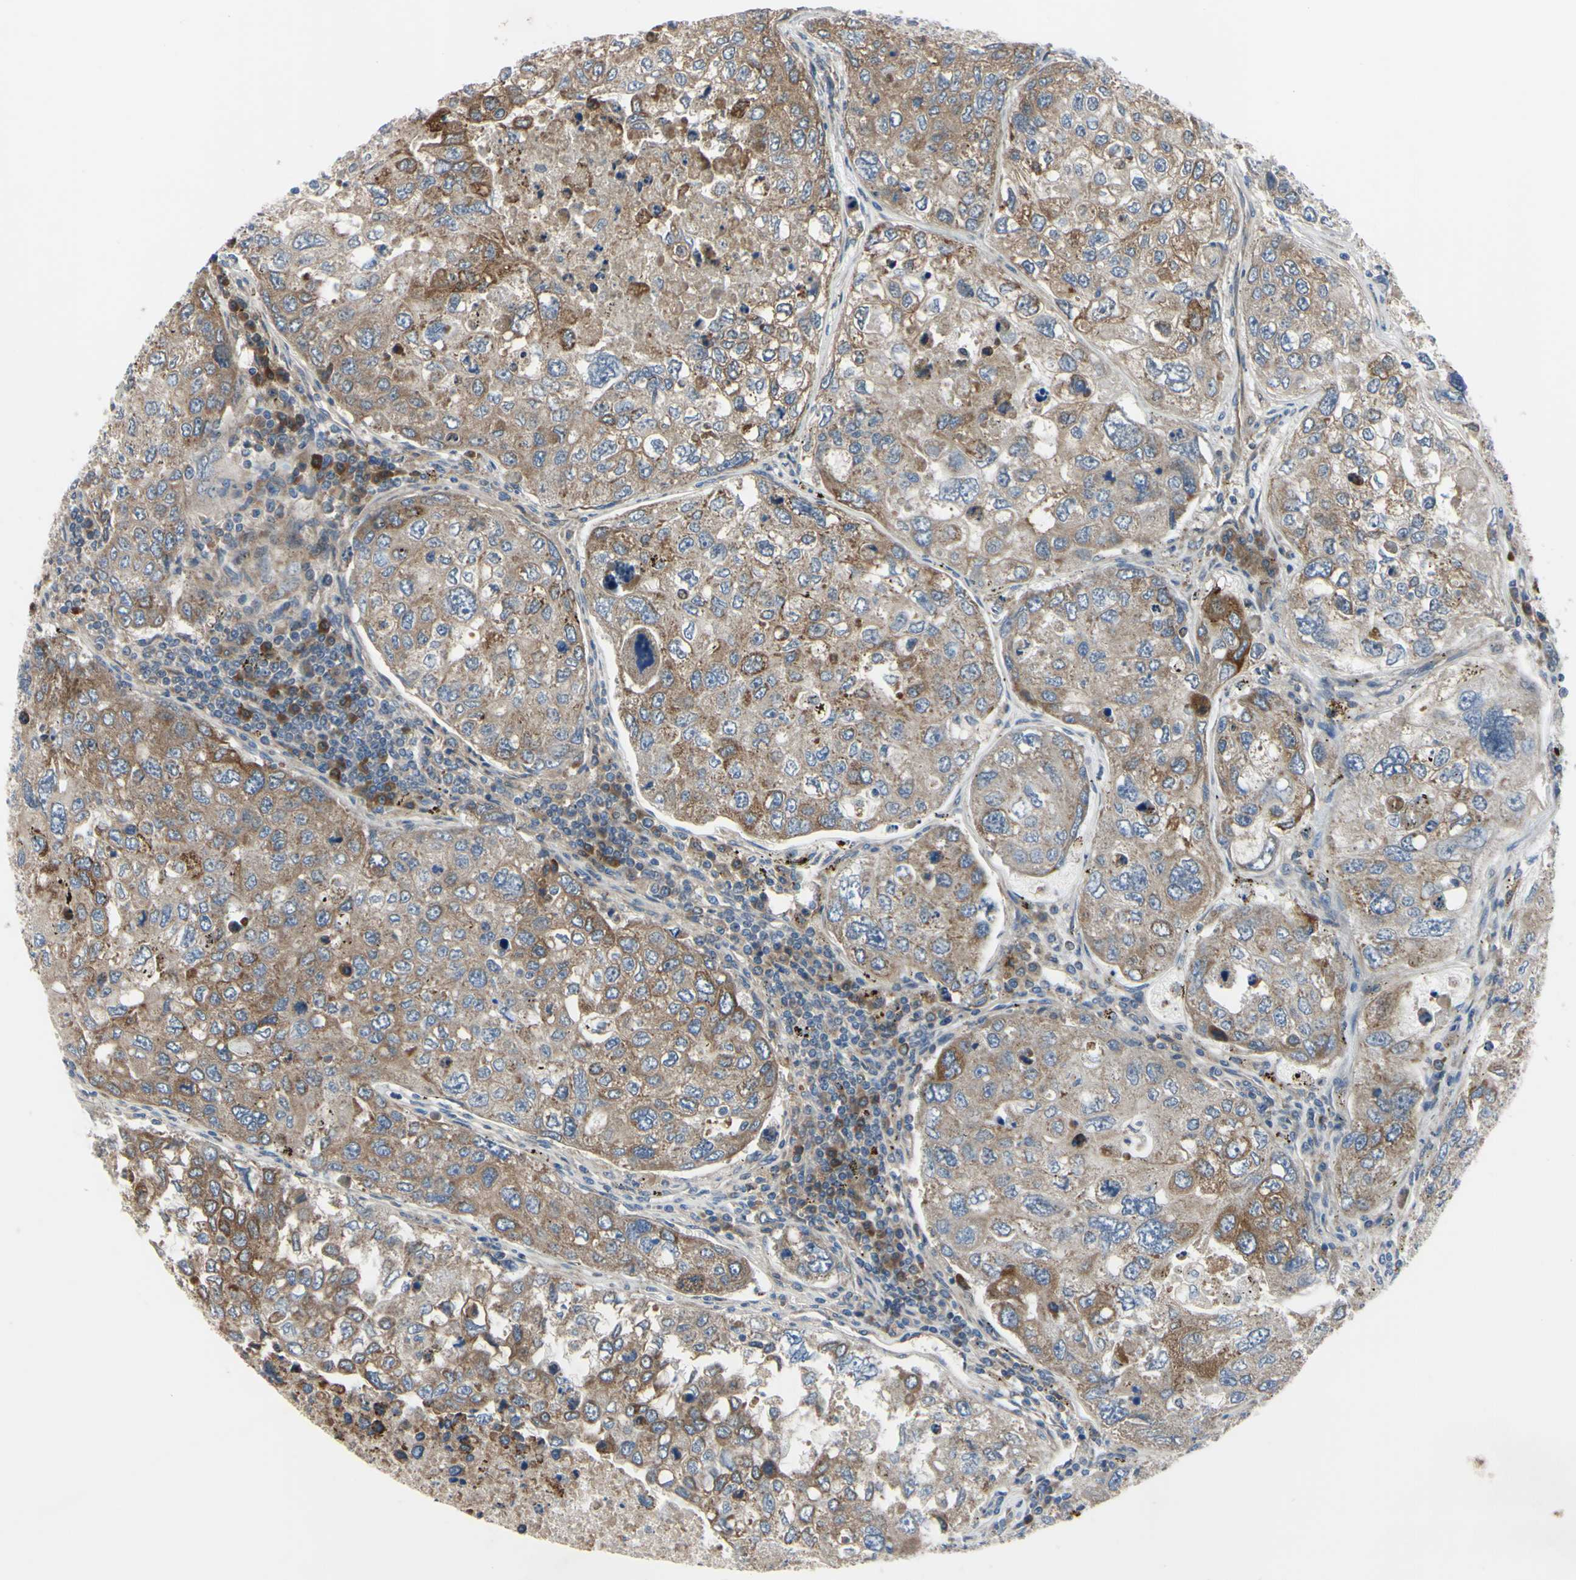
{"staining": {"intensity": "moderate", "quantity": ">75%", "location": "cytoplasmic/membranous"}, "tissue": "urothelial cancer", "cell_type": "Tumor cells", "image_type": "cancer", "snomed": [{"axis": "morphology", "description": "Urothelial carcinoma, High grade"}, {"axis": "topography", "description": "Lymph node"}, {"axis": "topography", "description": "Urinary bladder"}], "caption": "The photomicrograph displays staining of high-grade urothelial carcinoma, revealing moderate cytoplasmic/membranous protein expression (brown color) within tumor cells.", "gene": "XIAP", "patient": {"sex": "male", "age": 51}}